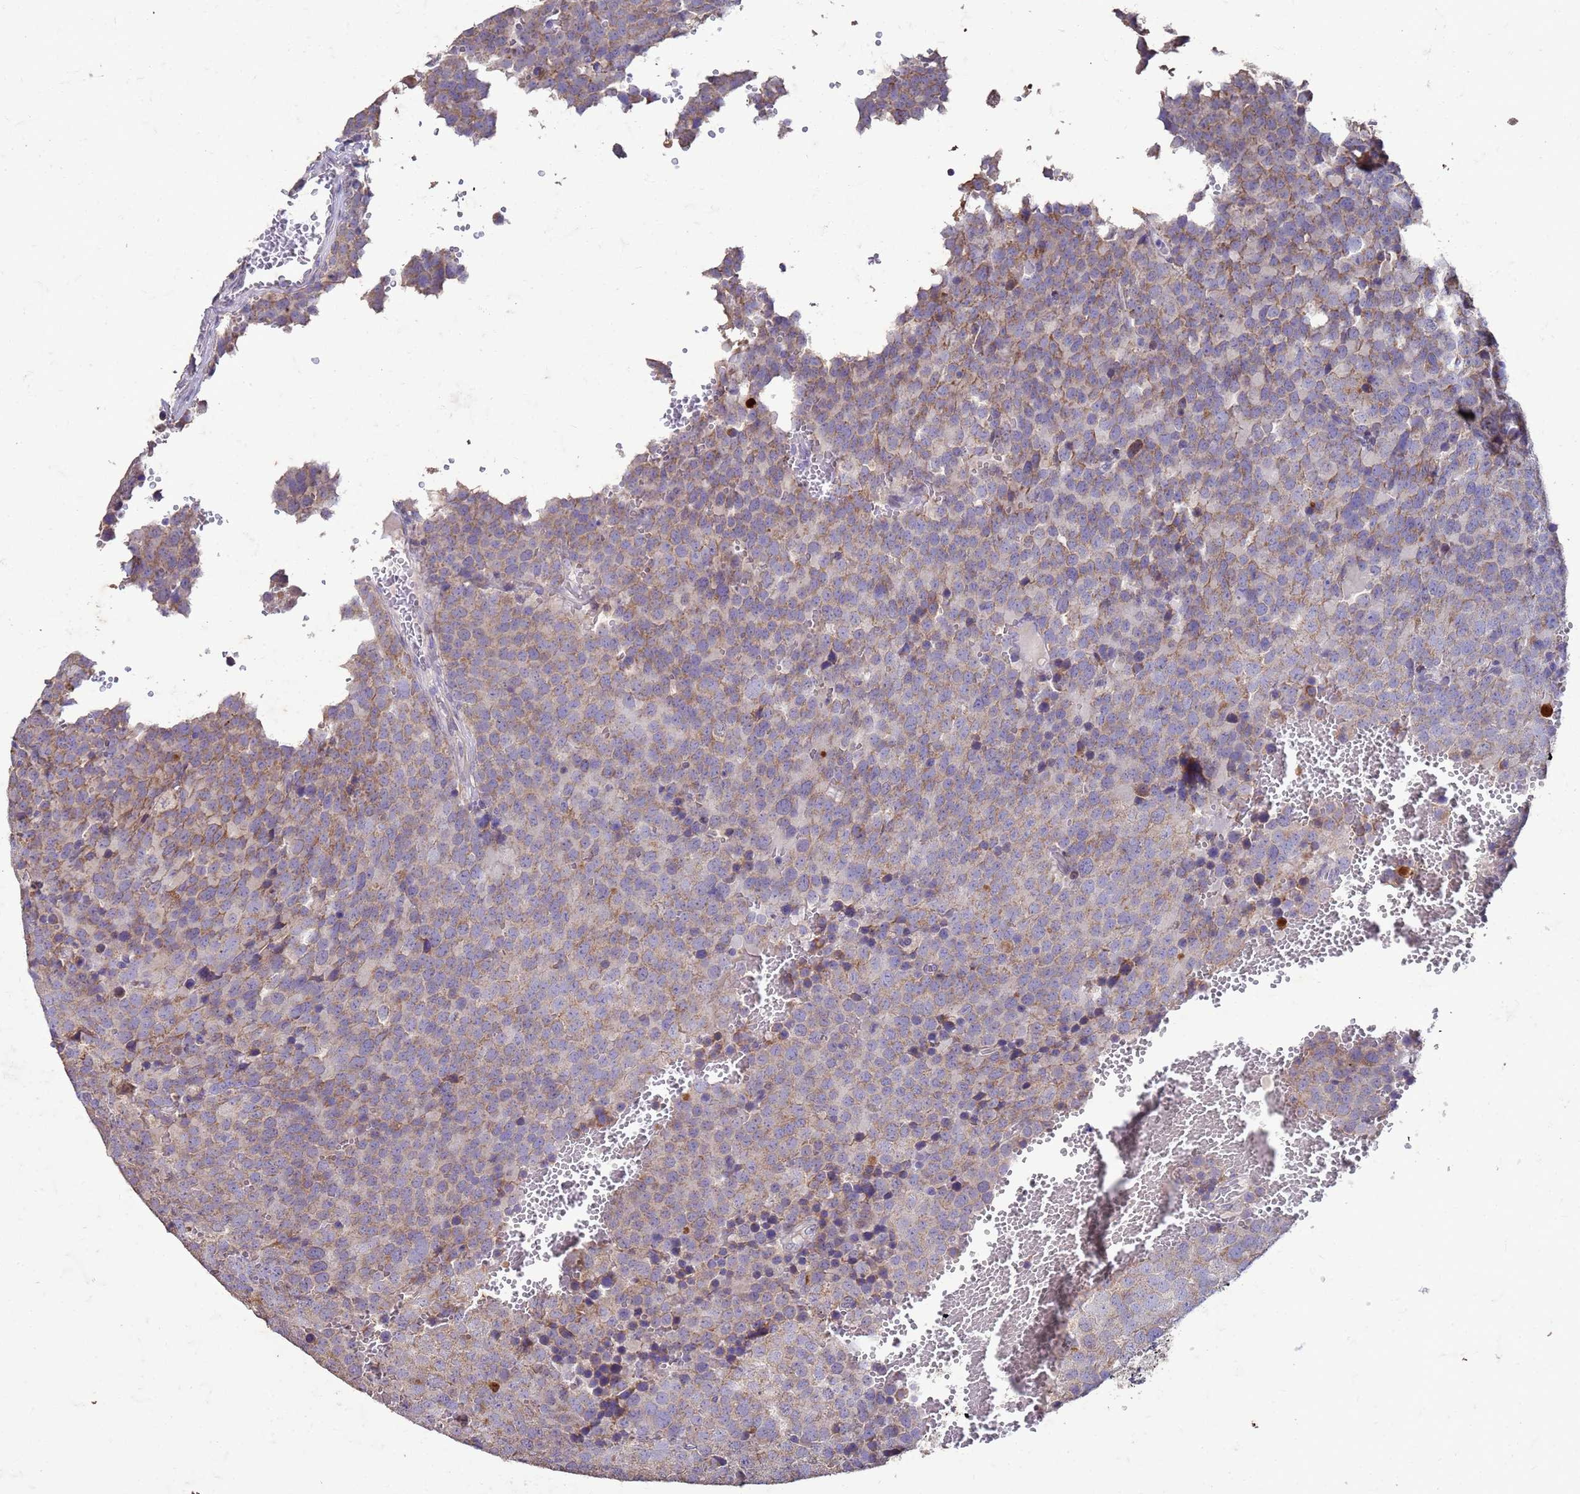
{"staining": {"intensity": "weak", "quantity": ">75%", "location": "cytoplasmic/membranous"}, "tissue": "testis cancer", "cell_type": "Tumor cells", "image_type": "cancer", "snomed": [{"axis": "morphology", "description": "Seminoma, NOS"}, {"axis": "topography", "description": "Testis"}], "caption": "Protein expression by immunohistochemistry reveals weak cytoplasmic/membranous expression in about >75% of tumor cells in testis cancer (seminoma).", "gene": "SLC25A15", "patient": {"sex": "male", "age": 71}}